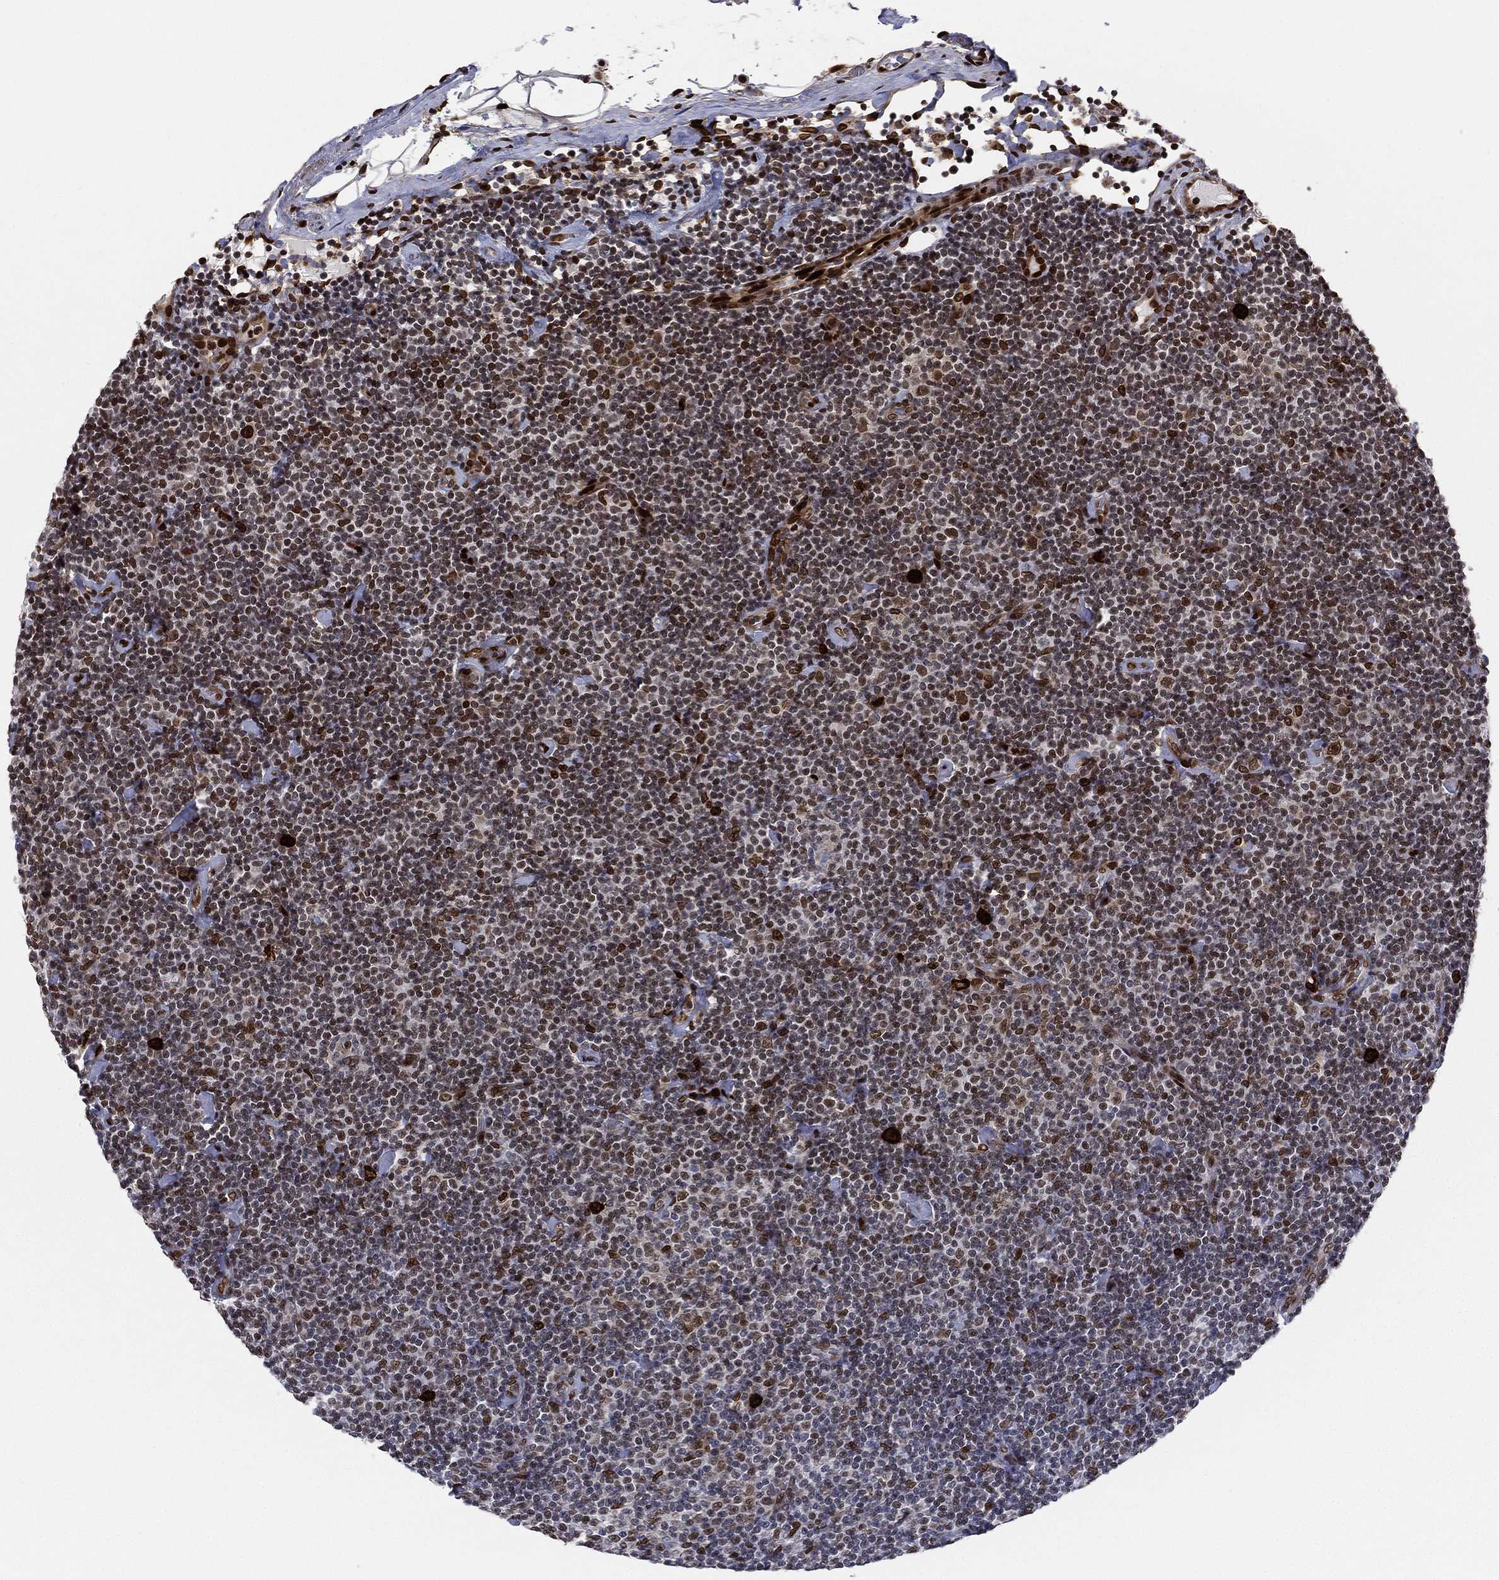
{"staining": {"intensity": "strong", "quantity": "25%-75%", "location": "nuclear"}, "tissue": "lymphoma", "cell_type": "Tumor cells", "image_type": "cancer", "snomed": [{"axis": "morphology", "description": "Malignant lymphoma, non-Hodgkin's type, Low grade"}, {"axis": "topography", "description": "Lymph node"}], "caption": "Lymphoma stained for a protein shows strong nuclear positivity in tumor cells. (DAB = brown stain, brightfield microscopy at high magnification).", "gene": "LMNB1", "patient": {"sex": "male", "age": 81}}